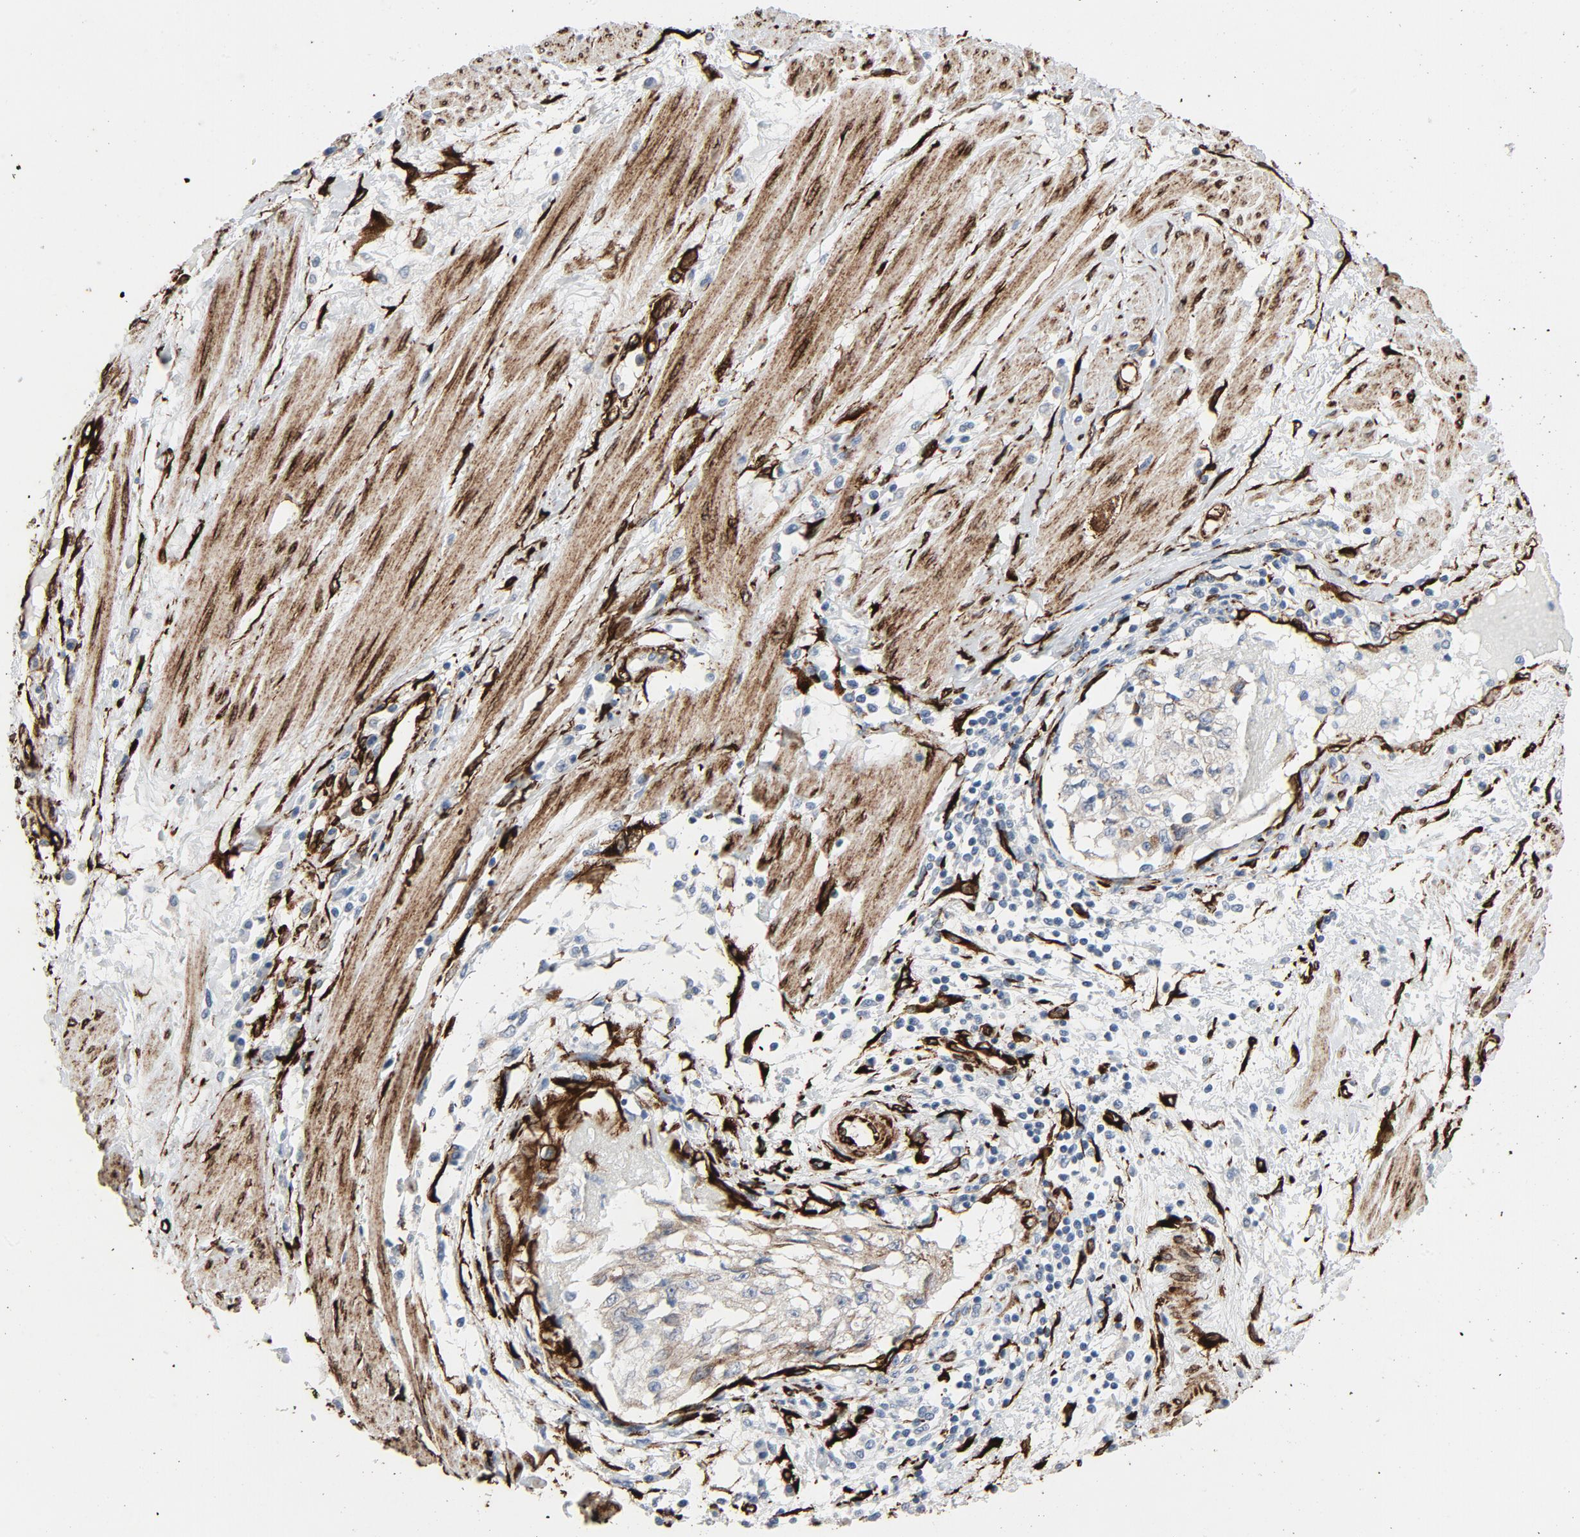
{"staining": {"intensity": "moderate", "quantity": "<25%", "location": "cytoplasmic/membranous"}, "tissue": "cervical cancer", "cell_type": "Tumor cells", "image_type": "cancer", "snomed": [{"axis": "morphology", "description": "Normal tissue, NOS"}, {"axis": "morphology", "description": "Squamous cell carcinoma, NOS"}, {"axis": "topography", "description": "Cervix"}], "caption": "Immunohistochemistry (IHC) photomicrograph of cervical cancer (squamous cell carcinoma) stained for a protein (brown), which reveals low levels of moderate cytoplasmic/membranous expression in approximately <25% of tumor cells.", "gene": "SERPINH1", "patient": {"sex": "female", "age": 67}}